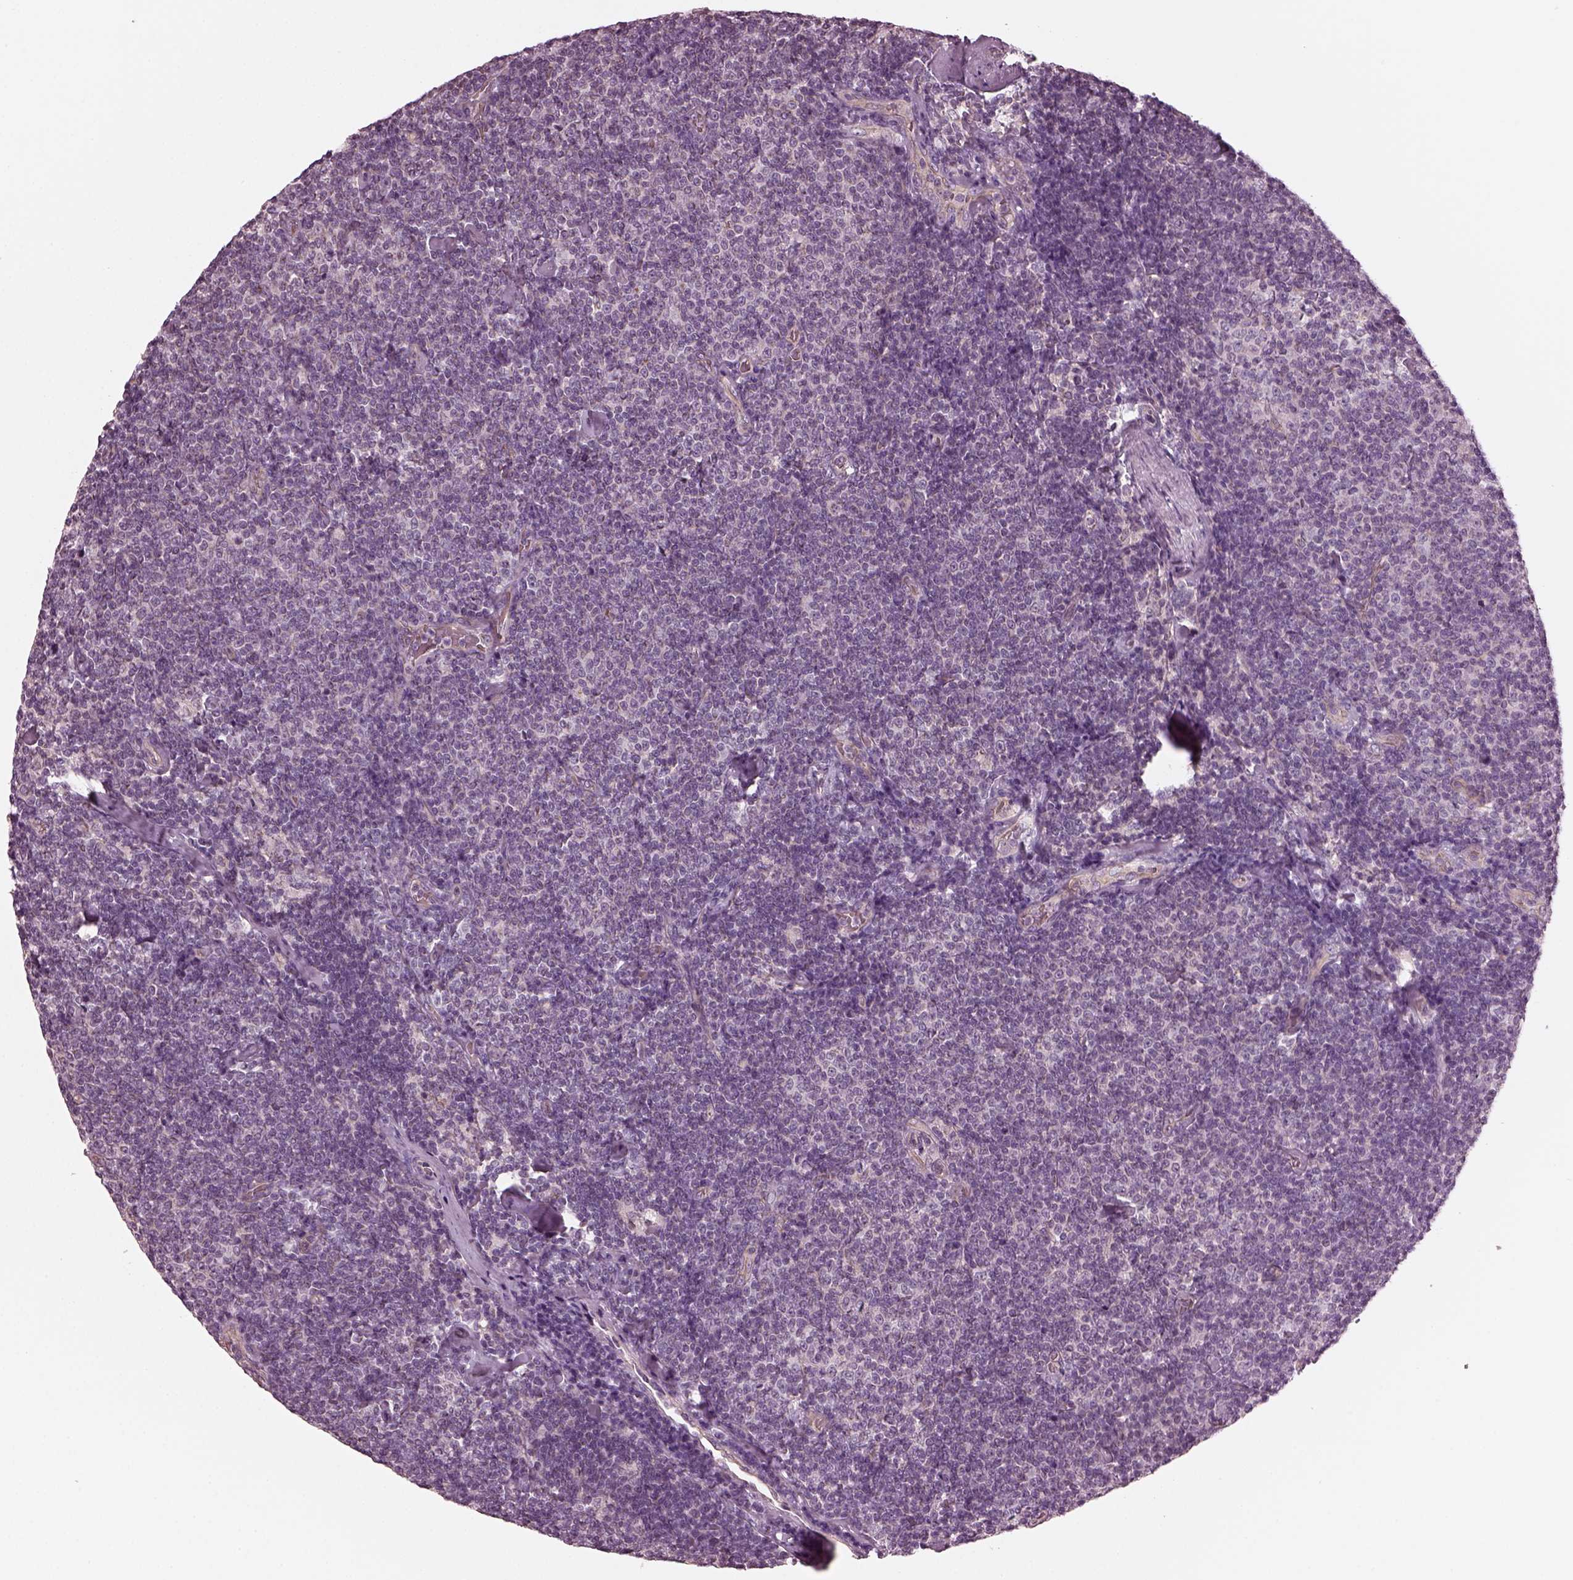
{"staining": {"intensity": "negative", "quantity": "none", "location": "none"}, "tissue": "lymphoma", "cell_type": "Tumor cells", "image_type": "cancer", "snomed": [{"axis": "morphology", "description": "Malignant lymphoma, non-Hodgkin's type, Low grade"}, {"axis": "topography", "description": "Lymph node"}], "caption": "Tumor cells show no significant staining in malignant lymphoma, non-Hodgkin's type (low-grade).", "gene": "ODAD1", "patient": {"sex": "male", "age": 81}}